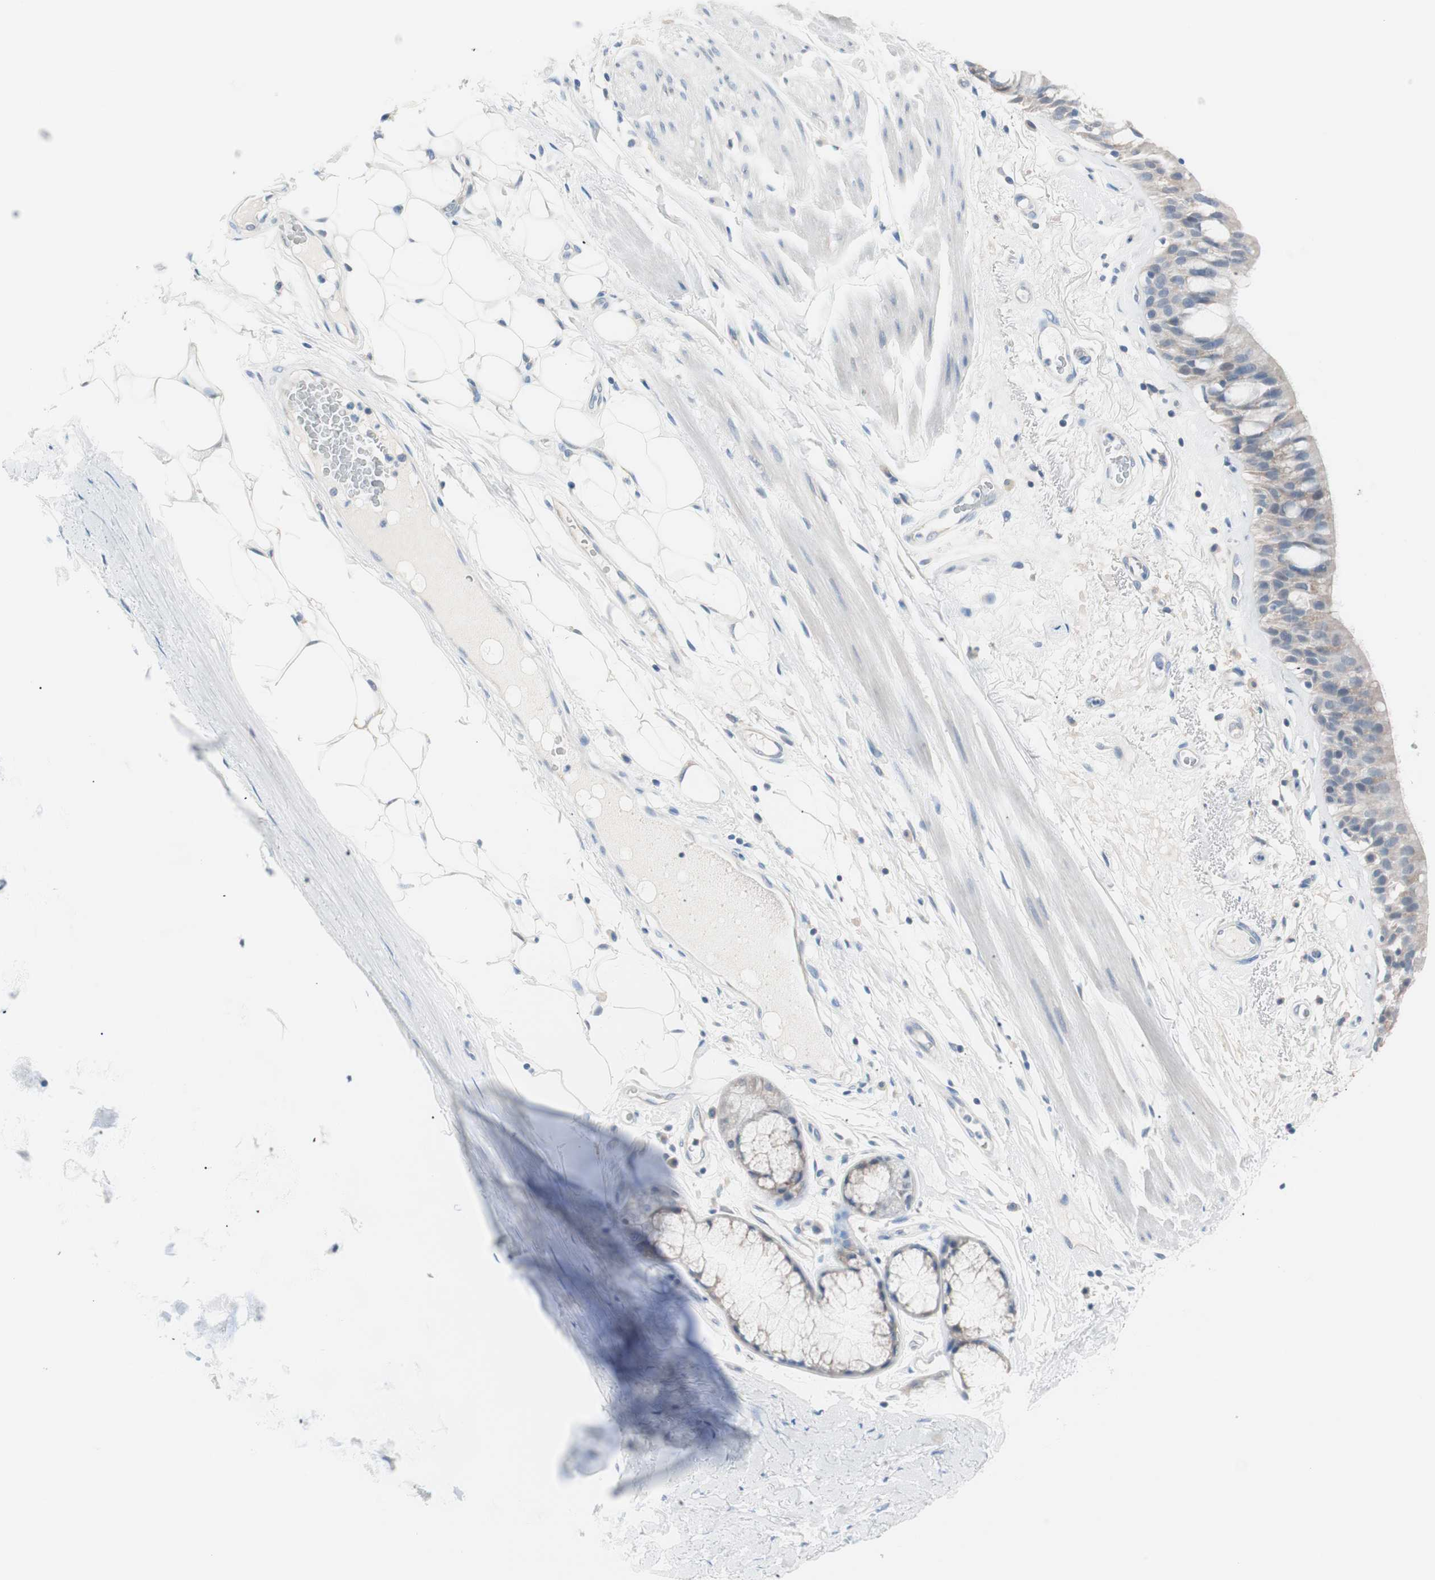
{"staining": {"intensity": "negative", "quantity": "none", "location": "none"}, "tissue": "bronchus", "cell_type": "Respiratory epithelial cells", "image_type": "normal", "snomed": [{"axis": "morphology", "description": "Normal tissue, NOS"}, {"axis": "topography", "description": "Bronchus"}], "caption": "DAB (3,3'-diaminobenzidine) immunohistochemical staining of benign bronchus demonstrates no significant expression in respiratory epithelial cells. (DAB (3,3'-diaminobenzidine) IHC, high magnification).", "gene": "VIL1", "patient": {"sex": "male", "age": 66}}